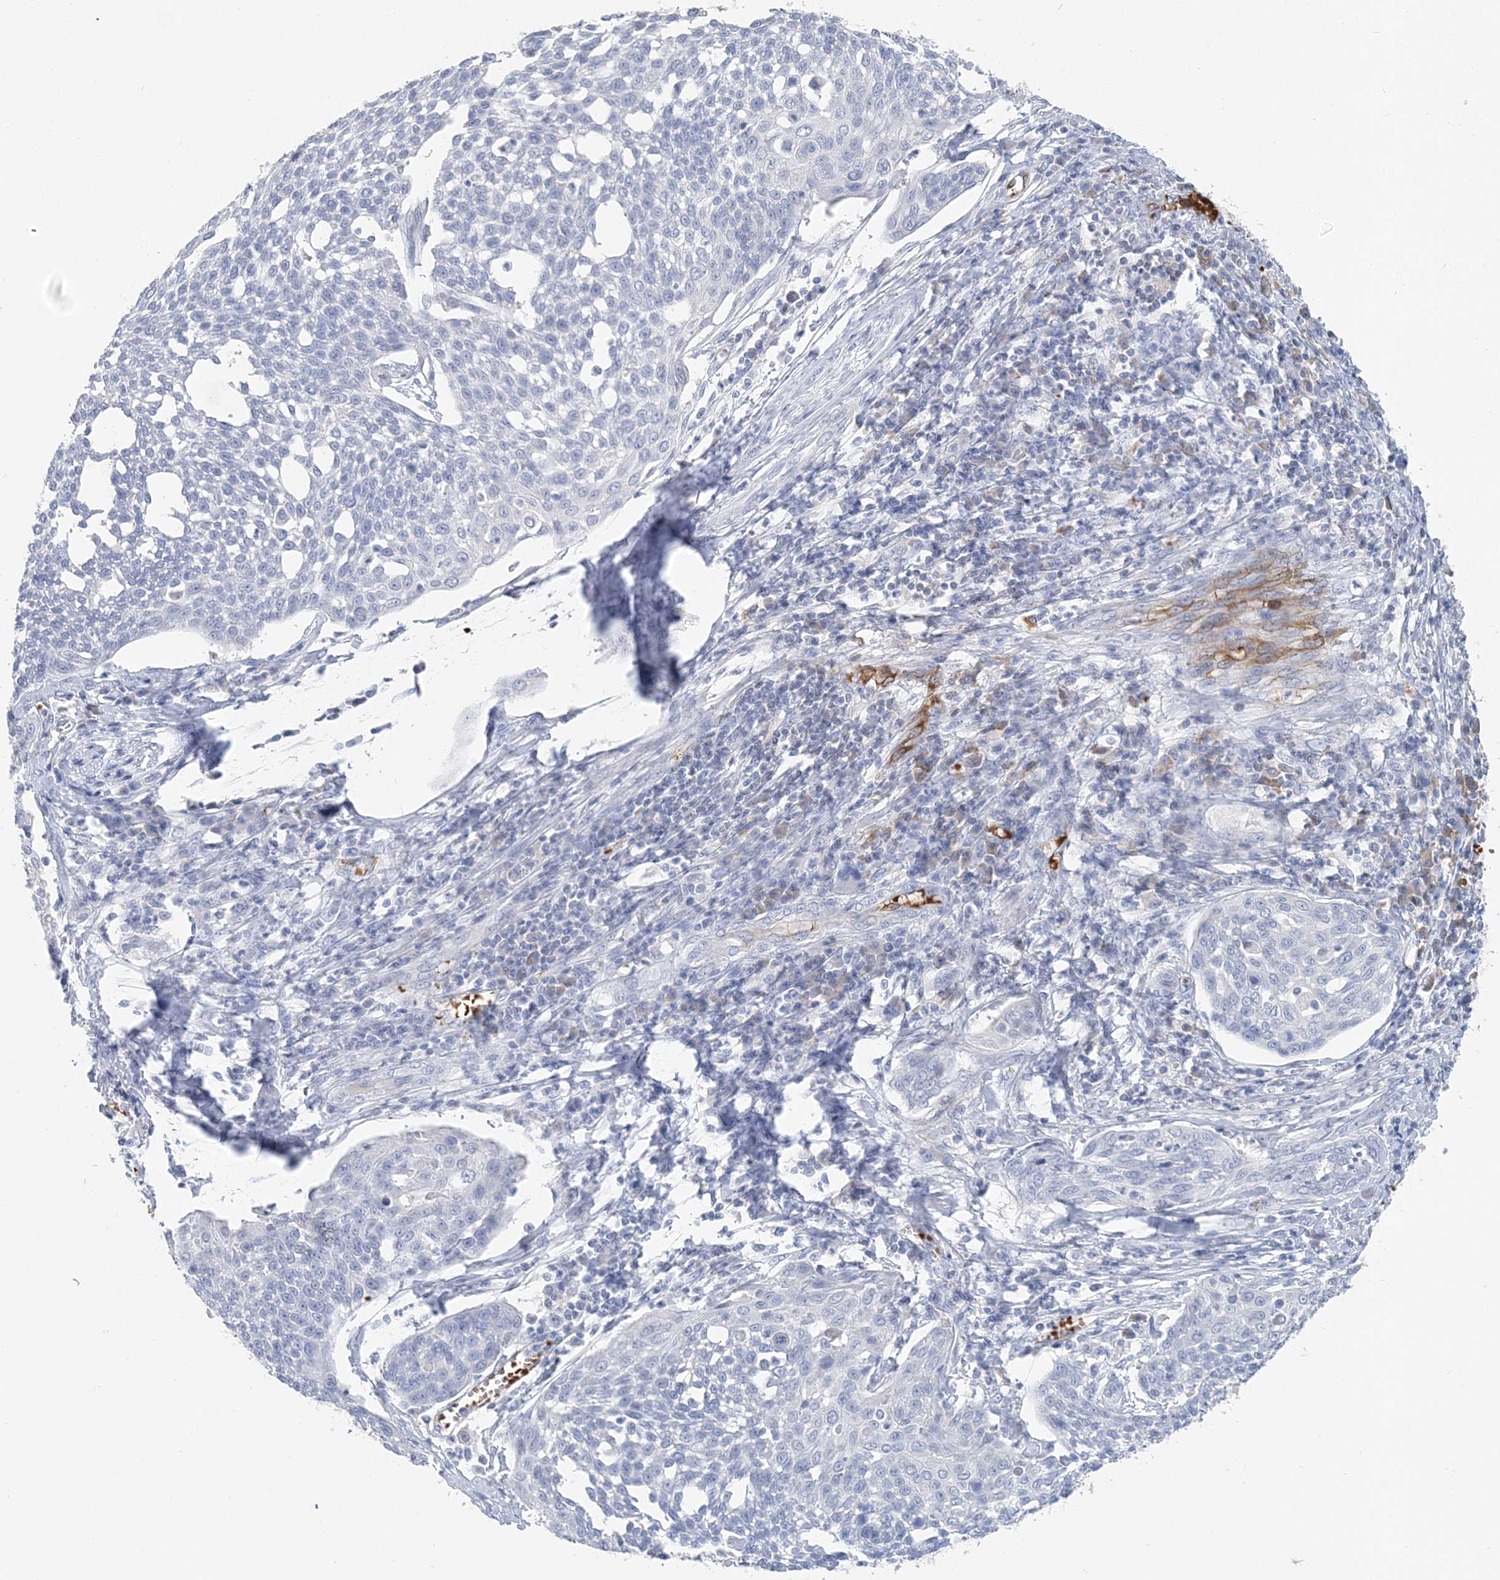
{"staining": {"intensity": "negative", "quantity": "none", "location": "none"}, "tissue": "cervical cancer", "cell_type": "Tumor cells", "image_type": "cancer", "snomed": [{"axis": "morphology", "description": "Squamous cell carcinoma, NOS"}, {"axis": "topography", "description": "Cervix"}], "caption": "The photomicrograph reveals no significant staining in tumor cells of cervical cancer.", "gene": "HBA2", "patient": {"sex": "female", "age": 34}}